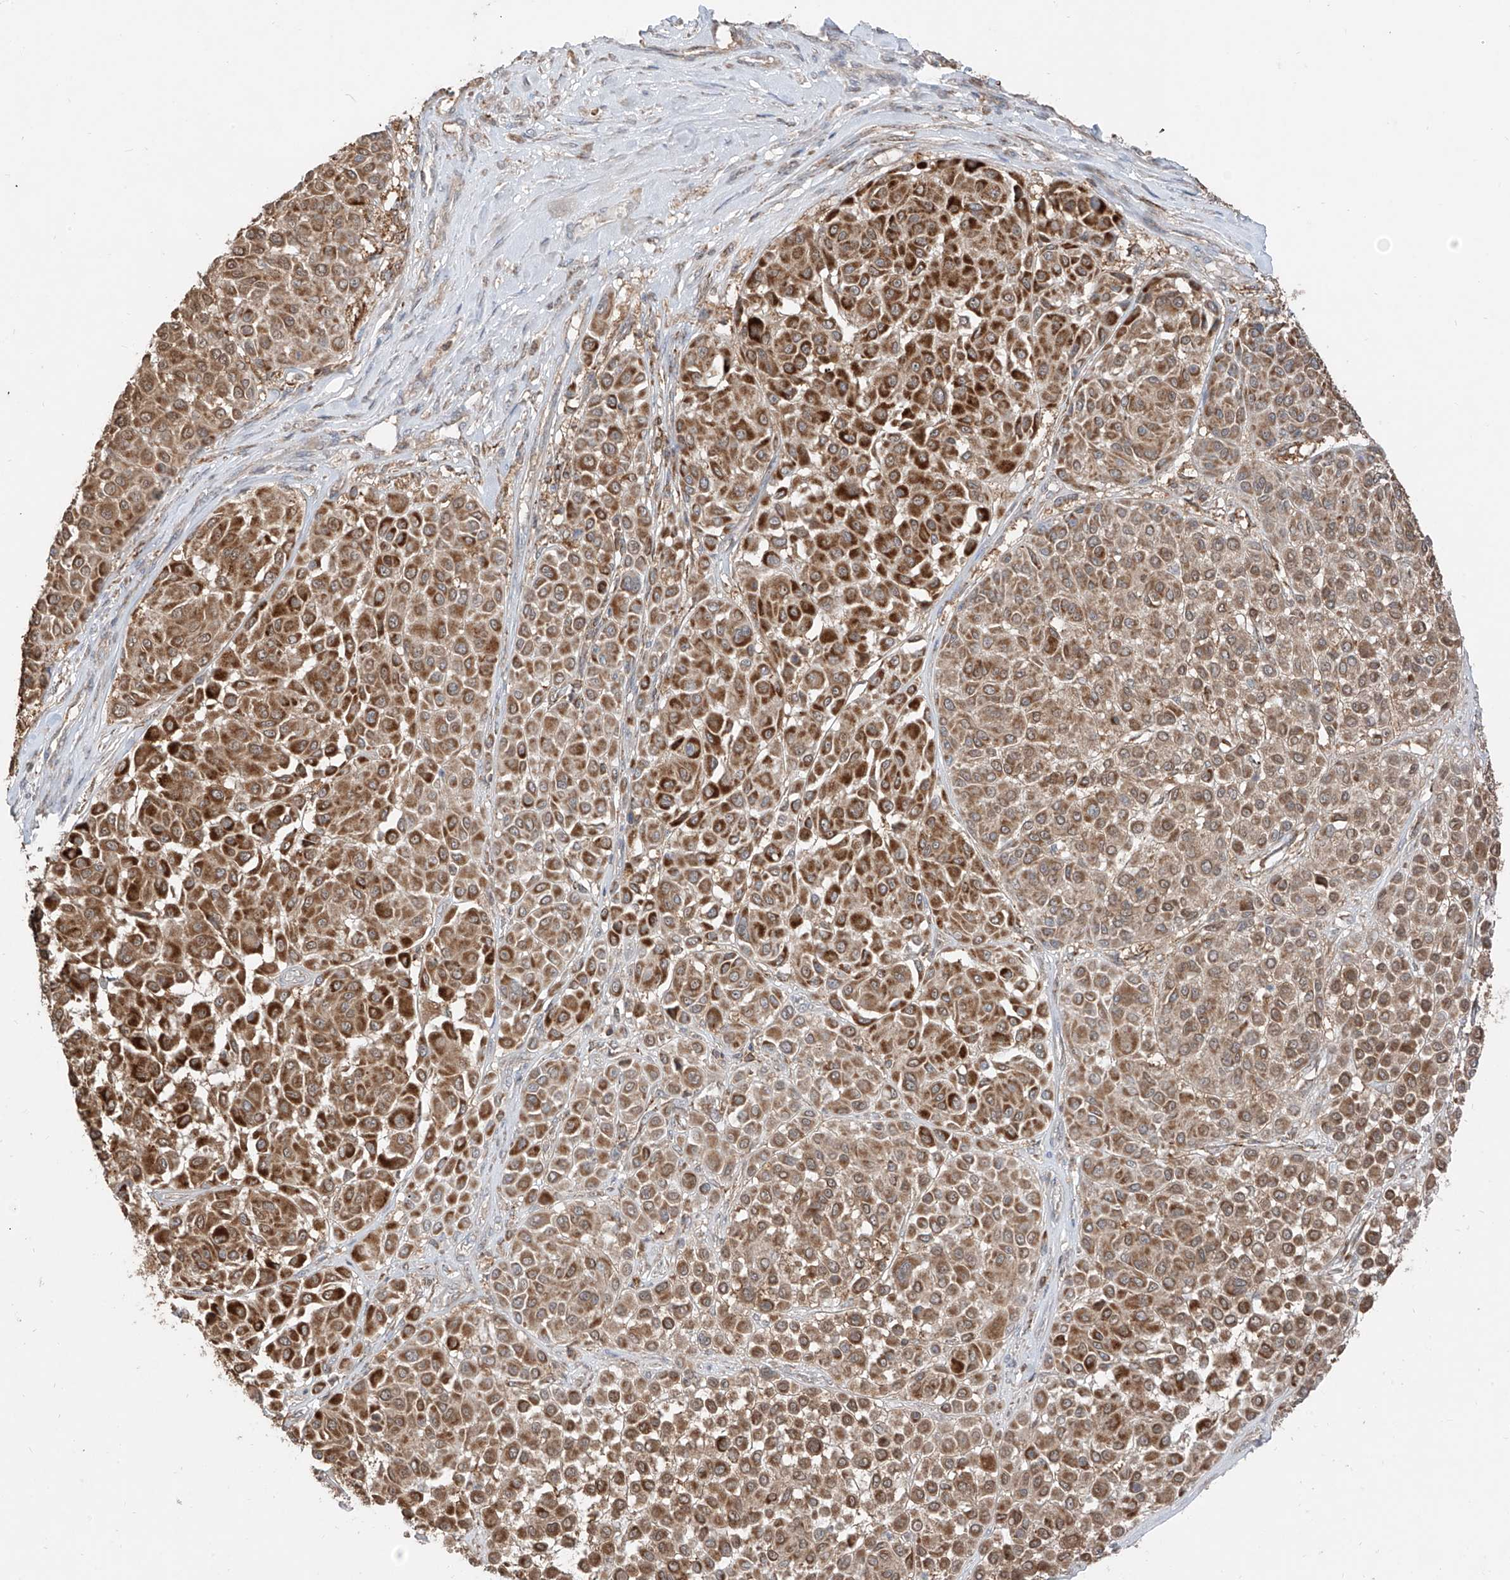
{"staining": {"intensity": "strong", "quantity": ">75%", "location": "cytoplasmic/membranous"}, "tissue": "melanoma", "cell_type": "Tumor cells", "image_type": "cancer", "snomed": [{"axis": "morphology", "description": "Malignant melanoma, Metastatic site"}, {"axis": "topography", "description": "Soft tissue"}], "caption": "A brown stain highlights strong cytoplasmic/membranous staining of a protein in human melanoma tumor cells.", "gene": "ETHE1", "patient": {"sex": "male", "age": 41}}